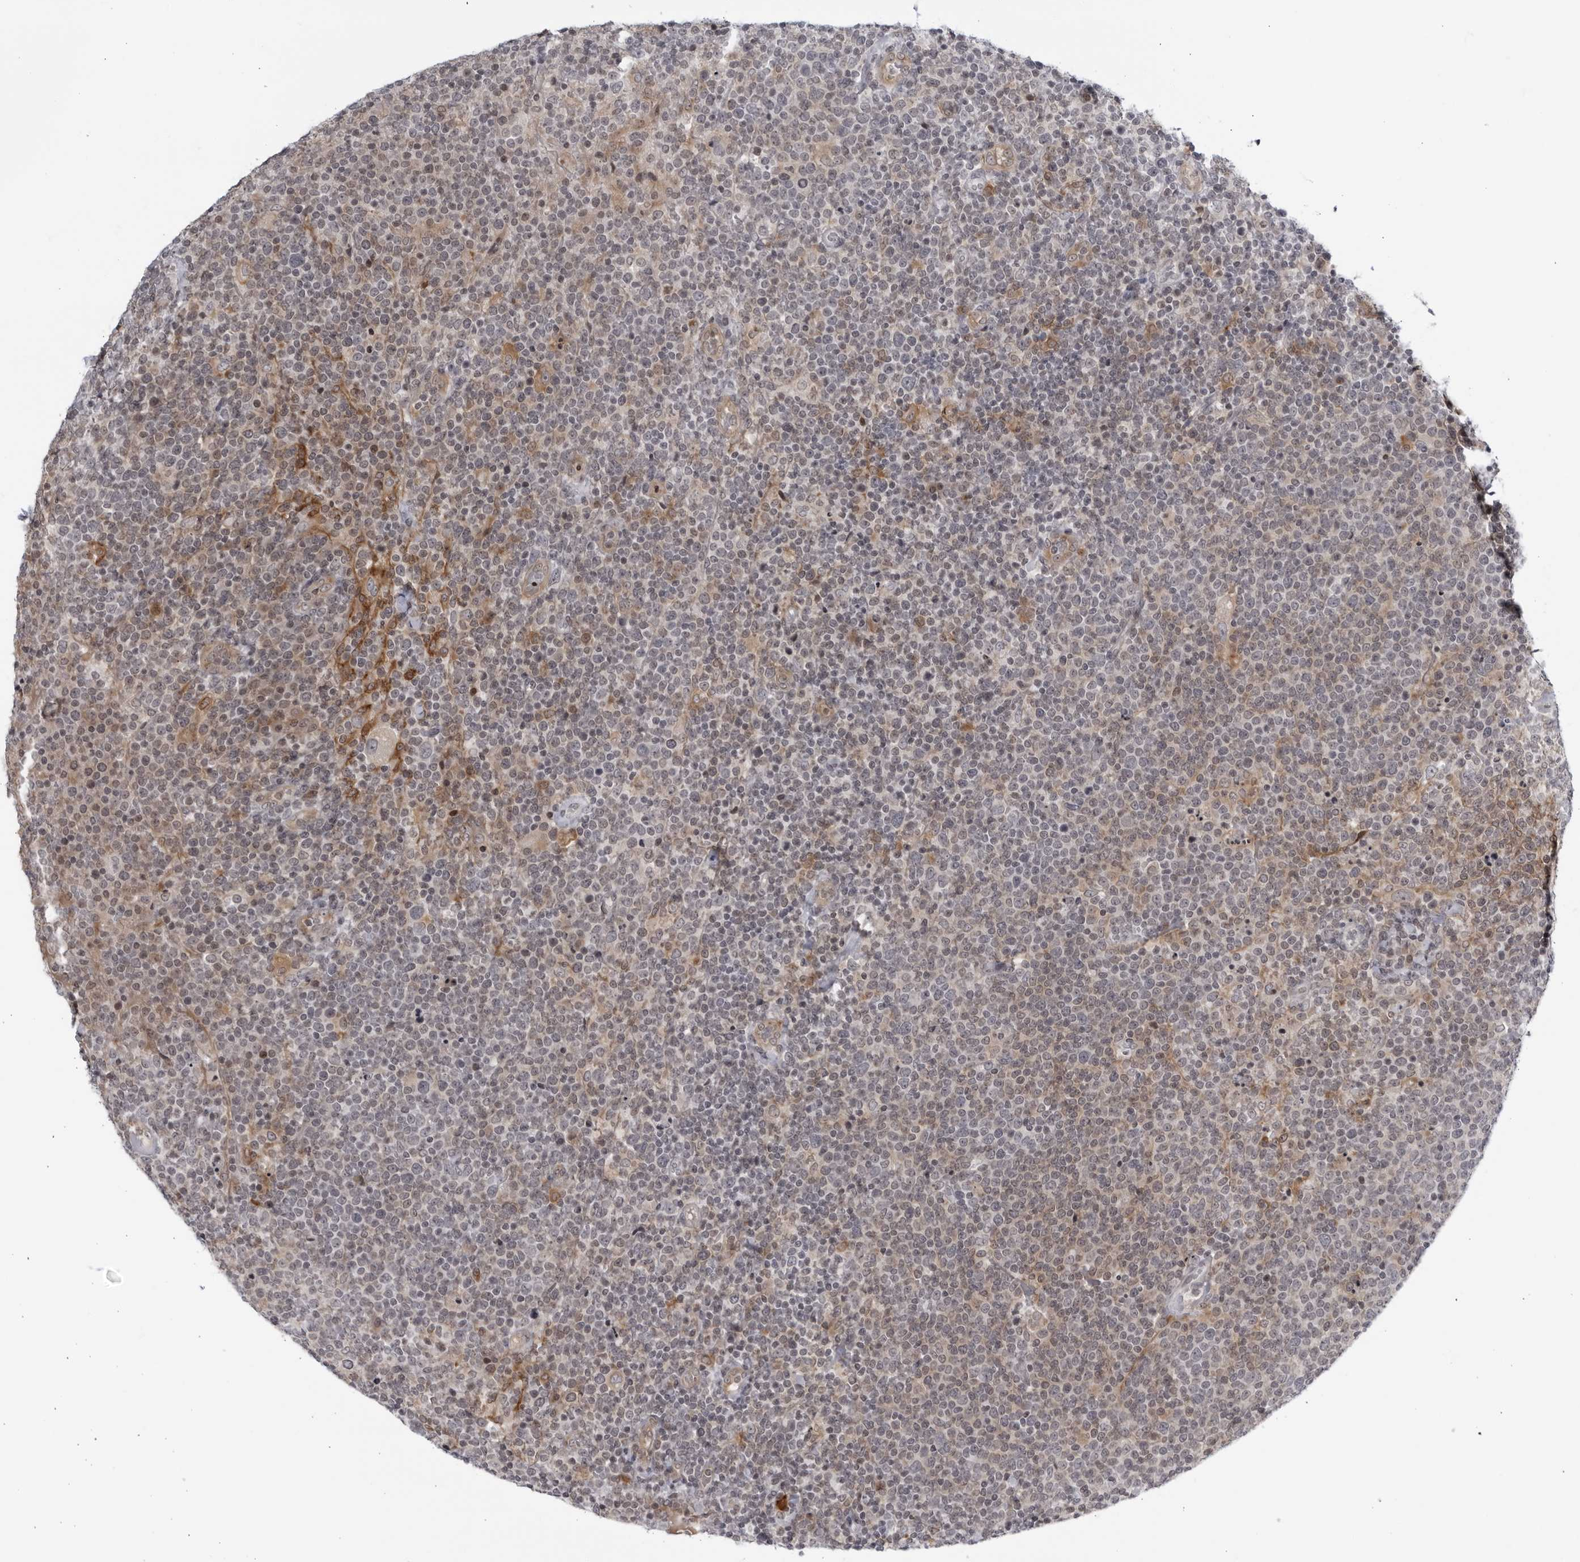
{"staining": {"intensity": "weak", "quantity": "<25%", "location": "nuclear"}, "tissue": "lymphoma", "cell_type": "Tumor cells", "image_type": "cancer", "snomed": [{"axis": "morphology", "description": "Malignant lymphoma, non-Hodgkin's type, High grade"}, {"axis": "topography", "description": "Lymph node"}], "caption": "Immunohistochemistry photomicrograph of lymphoma stained for a protein (brown), which exhibits no expression in tumor cells.", "gene": "DTL", "patient": {"sex": "male", "age": 61}}